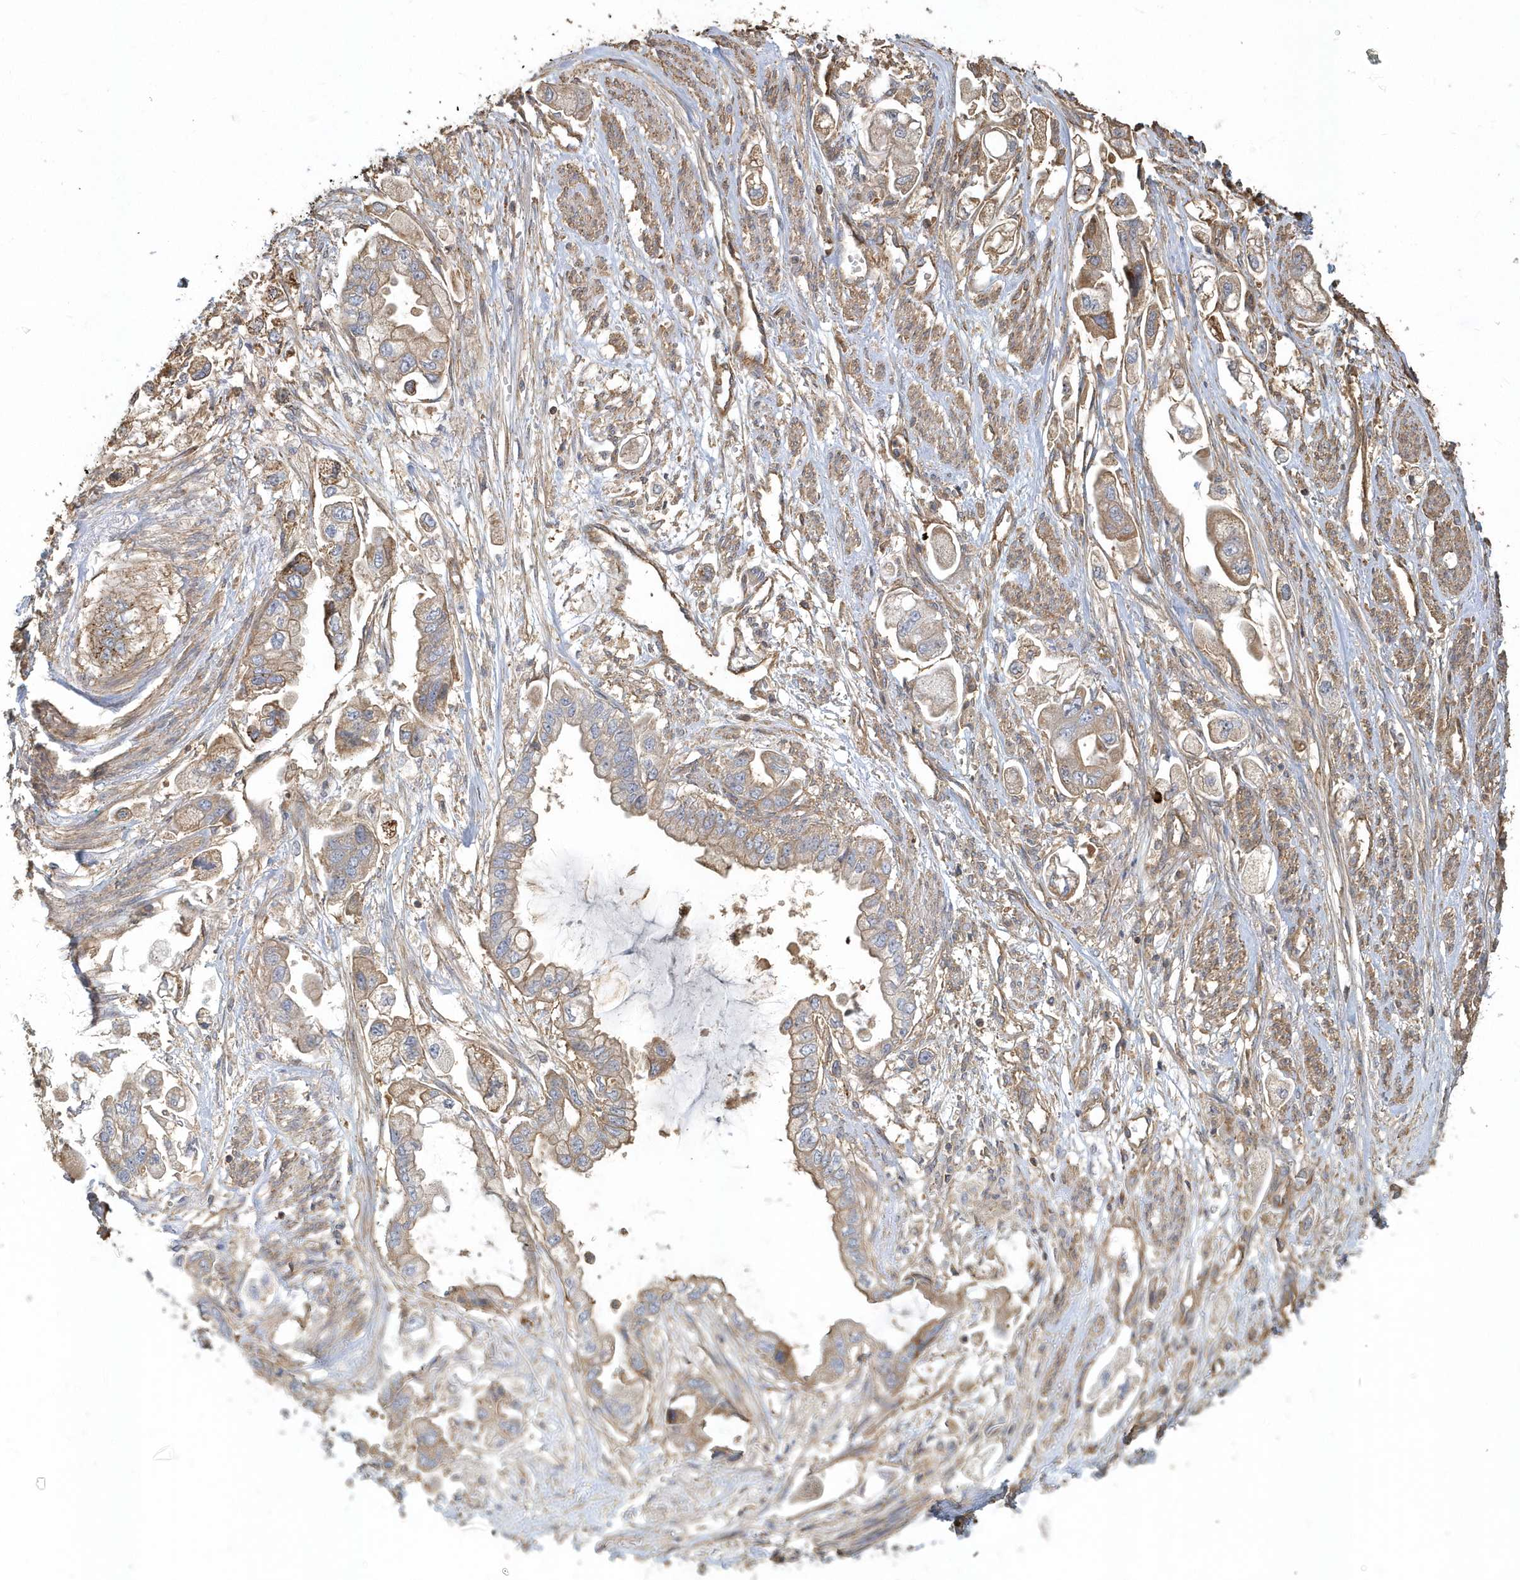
{"staining": {"intensity": "moderate", "quantity": ">75%", "location": "cytoplasmic/membranous"}, "tissue": "stomach cancer", "cell_type": "Tumor cells", "image_type": "cancer", "snomed": [{"axis": "morphology", "description": "Adenocarcinoma, NOS"}, {"axis": "topography", "description": "Stomach"}], "caption": "DAB (3,3'-diaminobenzidine) immunohistochemical staining of human stomach adenocarcinoma shows moderate cytoplasmic/membranous protein staining in about >75% of tumor cells. The protein of interest is stained brown, and the nuclei are stained in blue (DAB IHC with brightfield microscopy, high magnification).", "gene": "TRAIP", "patient": {"sex": "male", "age": 62}}